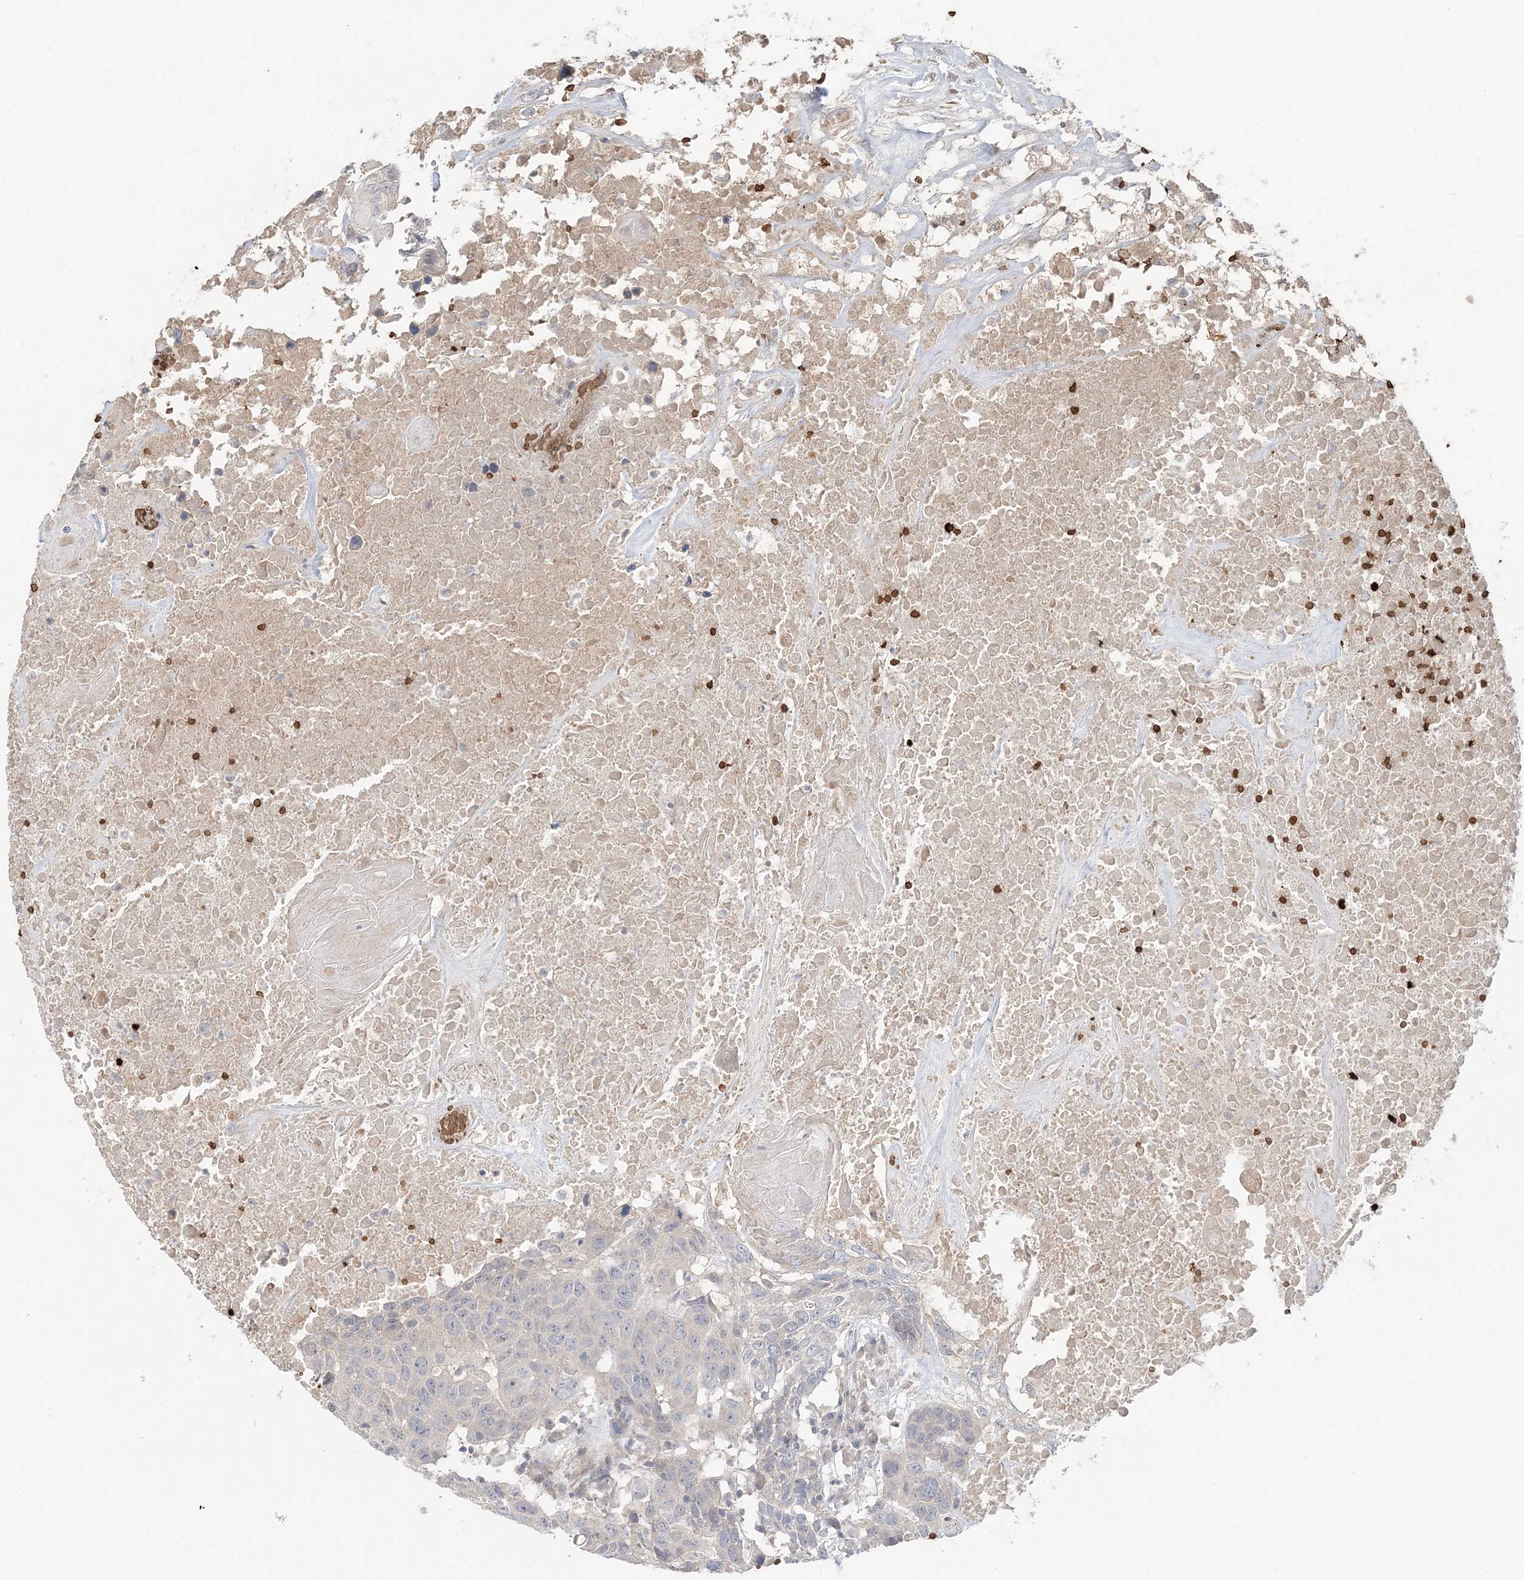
{"staining": {"intensity": "weak", "quantity": "<25%", "location": "cytoplasmic/membranous"}, "tissue": "head and neck cancer", "cell_type": "Tumor cells", "image_type": "cancer", "snomed": [{"axis": "morphology", "description": "Squamous cell carcinoma, NOS"}, {"axis": "topography", "description": "Head-Neck"}], "caption": "IHC of human head and neck cancer (squamous cell carcinoma) demonstrates no expression in tumor cells.", "gene": "SERINC1", "patient": {"sex": "male", "age": 66}}